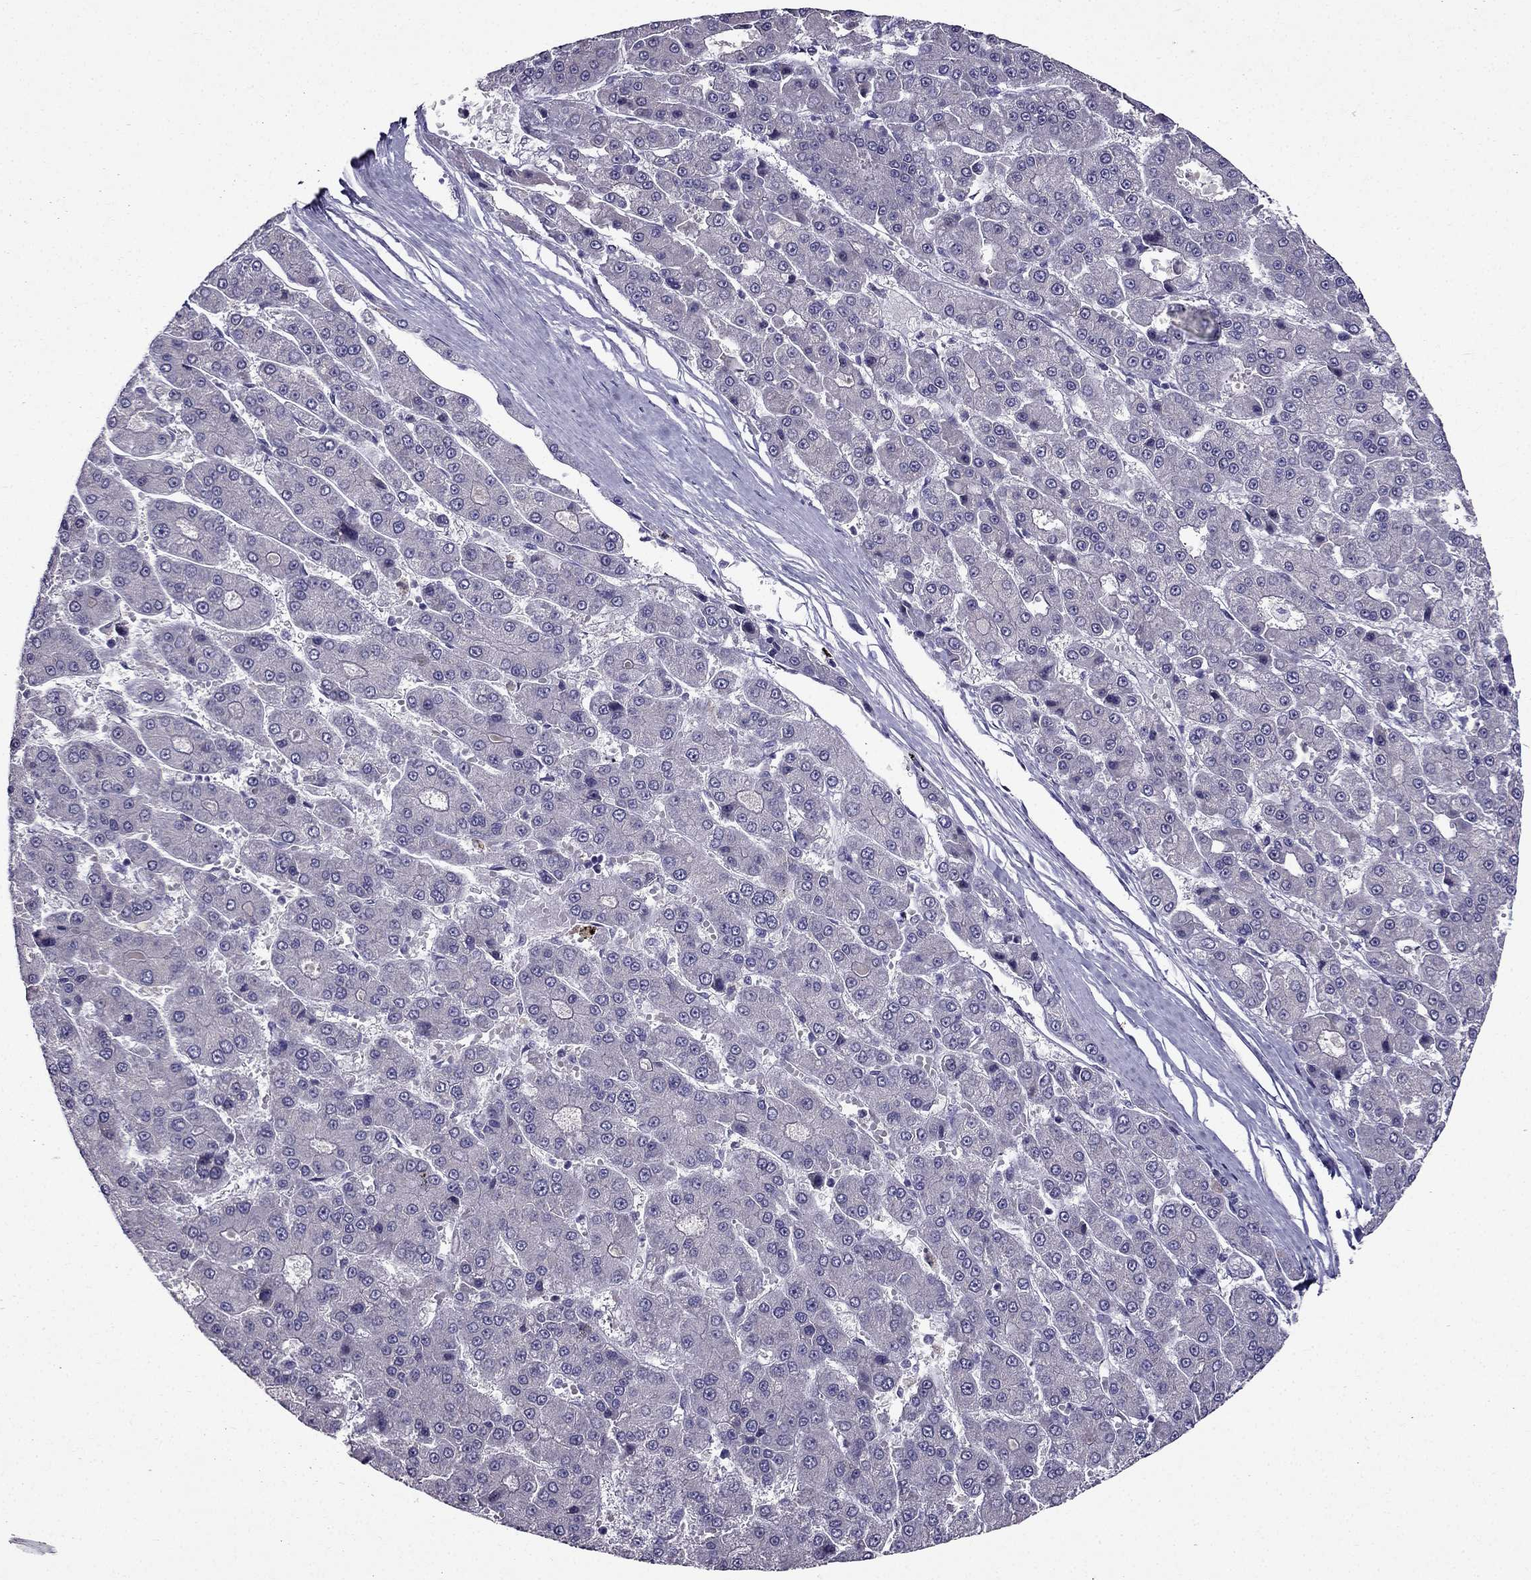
{"staining": {"intensity": "negative", "quantity": "none", "location": "none"}, "tissue": "liver cancer", "cell_type": "Tumor cells", "image_type": "cancer", "snomed": [{"axis": "morphology", "description": "Carcinoma, Hepatocellular, NOS"}, {"axis": "topography", "description": "Liver"}], "caption": "DAB (3,3'-diaminobenzidine) immunohistochemical staining of liver hepatocellular carcinoma reveals no significant expression in tumor cells. (DAB IHC with hematoxylin counter stain).", "gene": "DUSP15", "patient": {"sex": "male", "age": 70}}